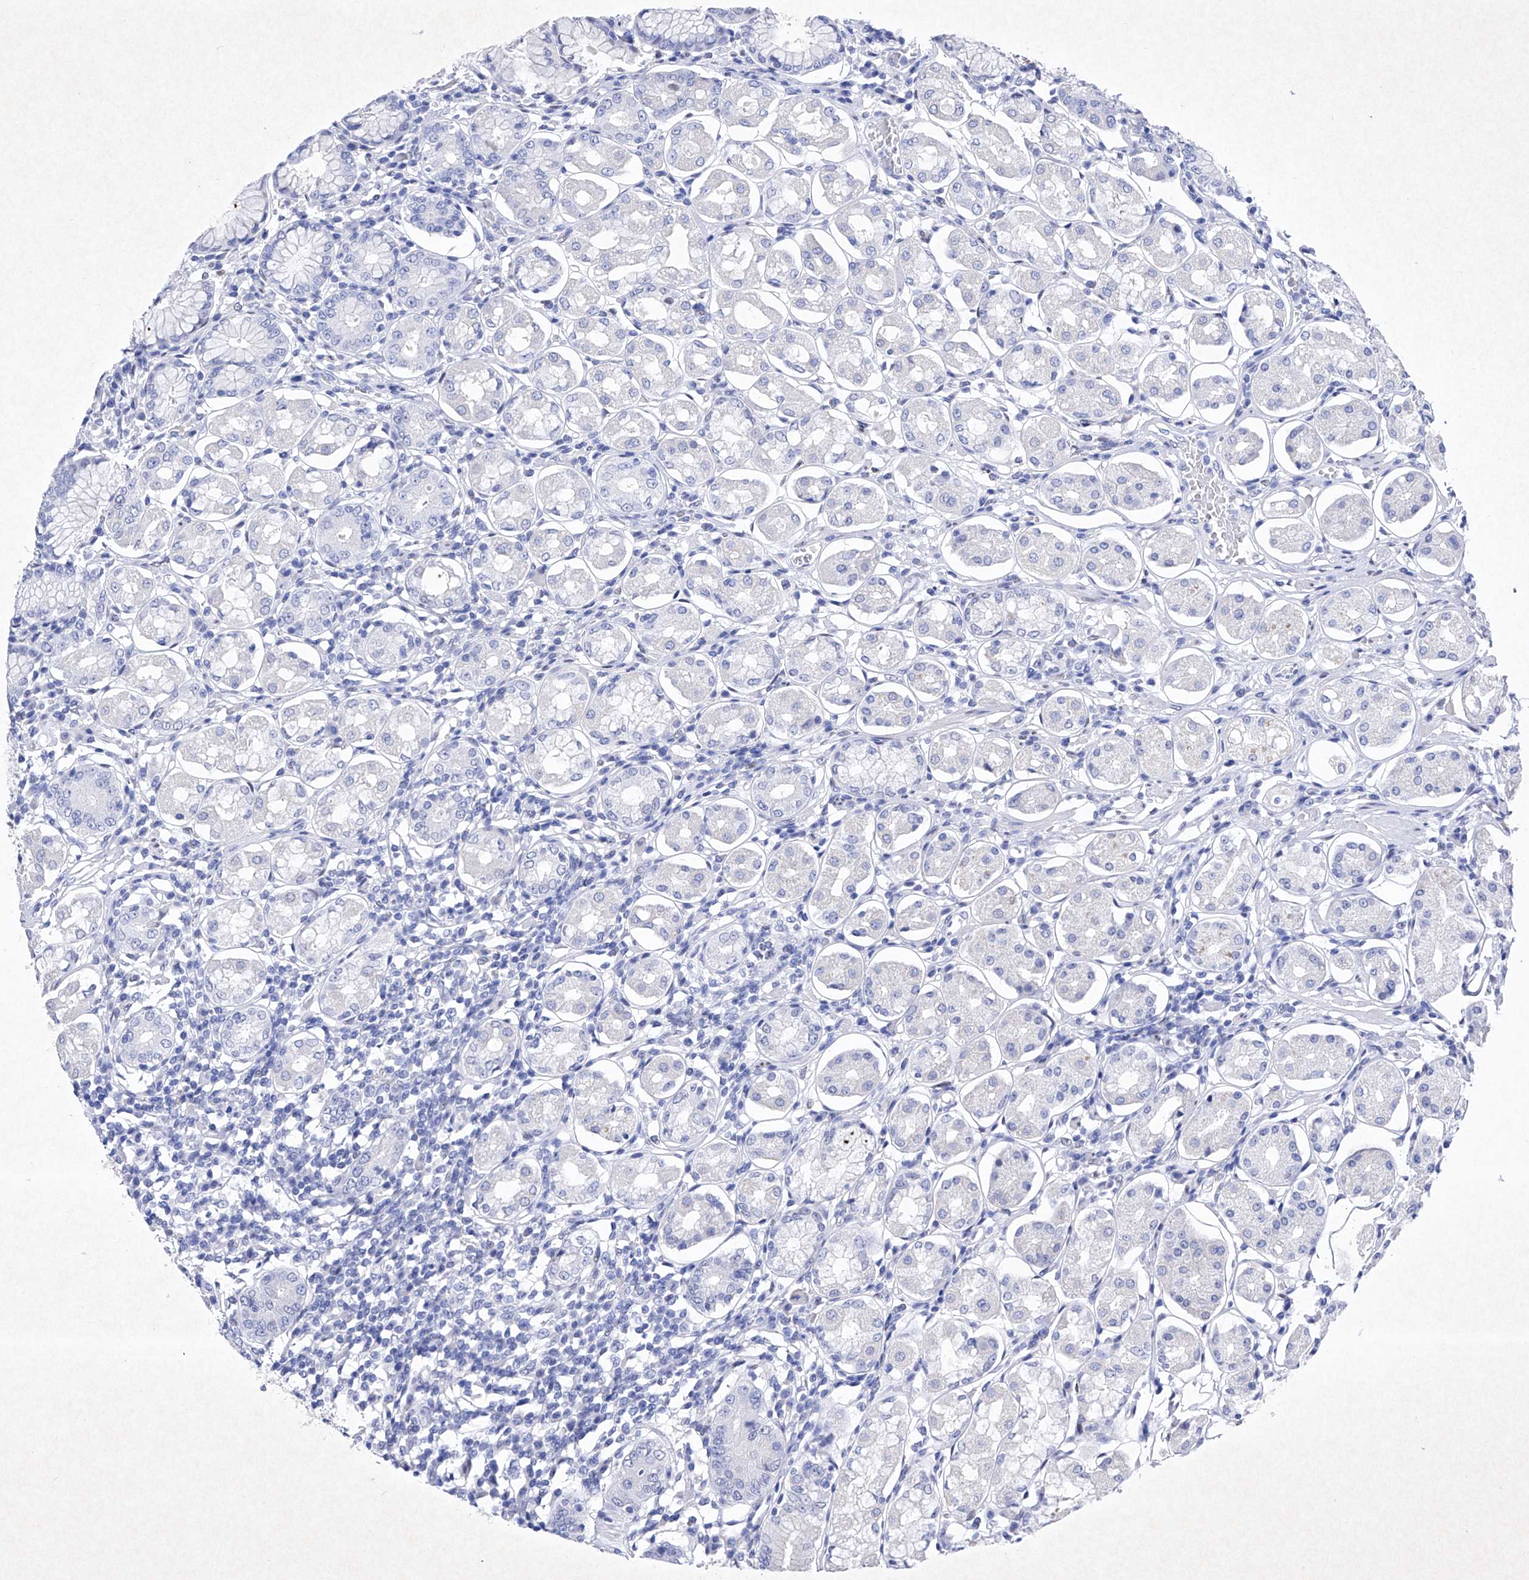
{"staining": {"intensity": "negative", "quantity": "none", "location": "none"}, "tissue": "stomach", "cell_type": "Glandular cells", "image_type": "normal", "snomed": [{"axis": "morphology", "description": "Normal tissue, NOS"}, {"axis": "topography", "description": "Stomach, lower"}], "caption": "Stomach stained for a protein using immunohistochemistry shows no expression glandular cells.", "gene": "BARX2", "patient": {"sex": "female", "age": 56}}